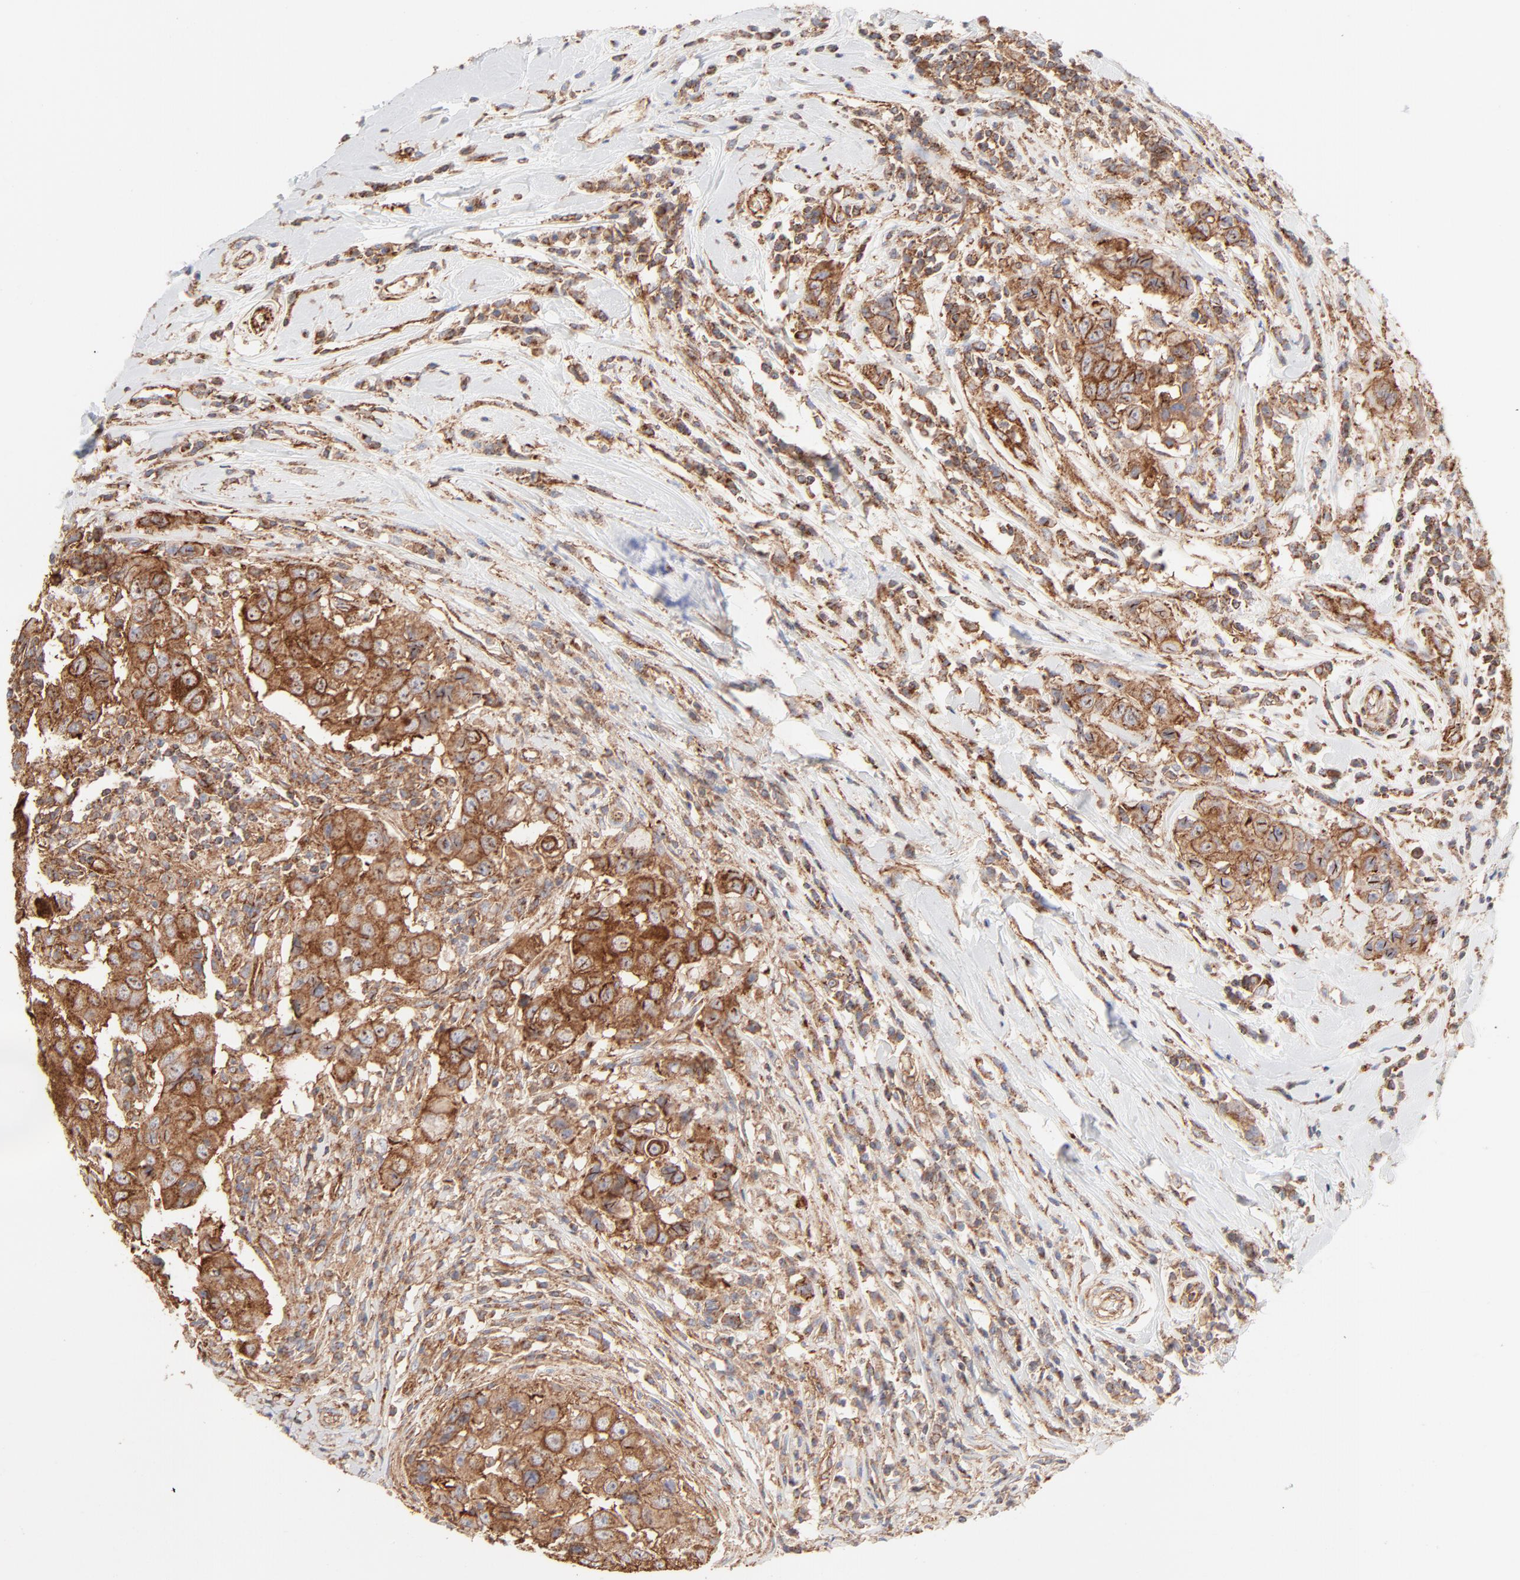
{"staining": {"intensity": "strong", "quantity": ">75%", "location": "cytoplasmic/membranous"}, "tissue": "breast cancer", "cell_type": "Tumor cells", "image_type": "cancer", "snomed": [{"axis": "morphology", "description": "Duct carcinoma"}, {"axis": "topography", "description": "Breast"}], "caption": "The immunohistochemical stain labels strong cytoplasmic/membranous positivity in tumor cells of breast invasive ductal carcinoma tissue.", "gene": "CLTB", "patient": {"sex": "female", "age": 27}}